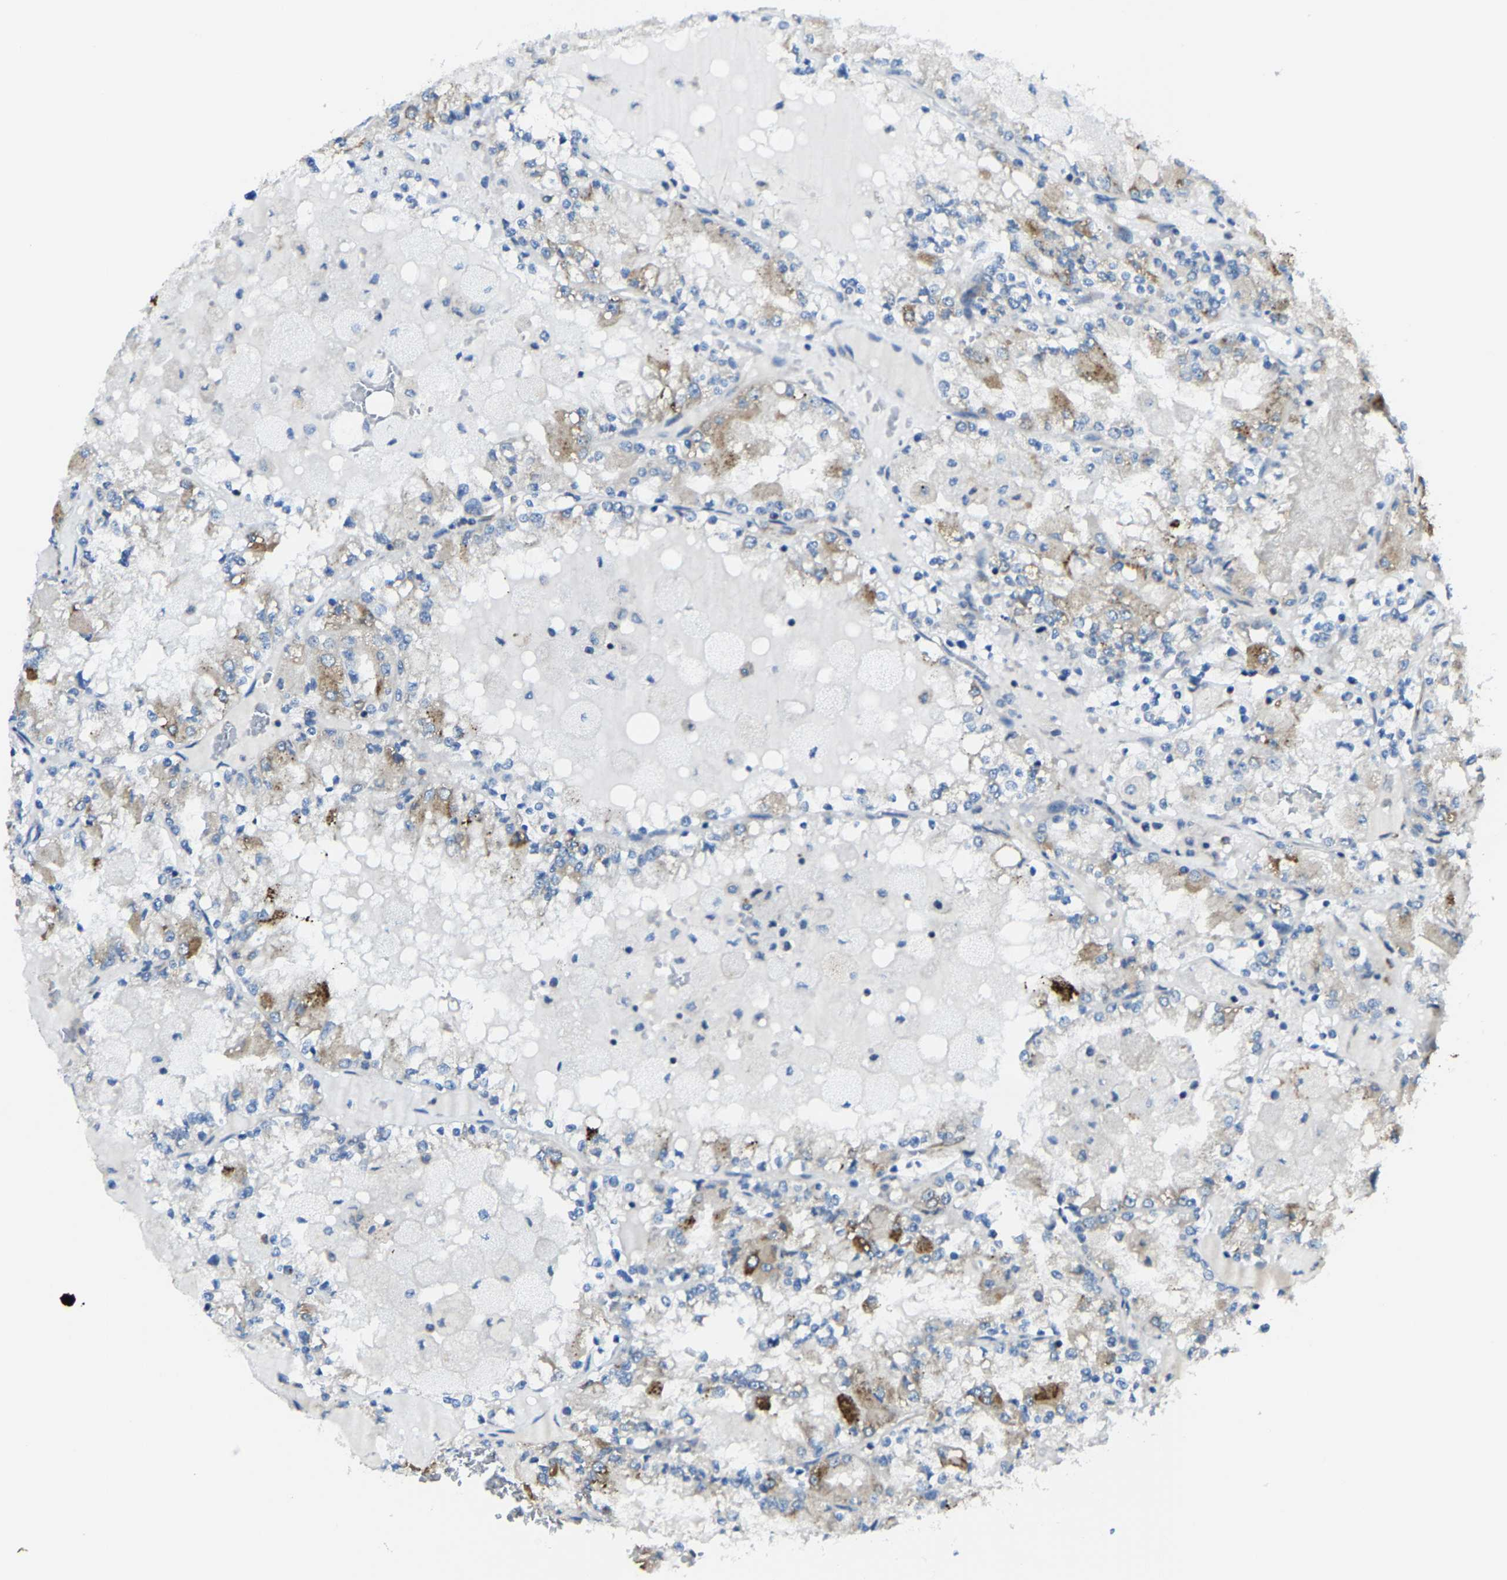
{"staining": {"intensity": "moderate", "quantity": "25%-75%", "location": "cytoplasmic/membranous"}, "tissue": "renal cancer", "cell_type": "Tumor cells", "image_type": "cancer", "snomed": [{"axis": "morphology", "description": "Adenocarcinoma, NOS"}, {"axis": "topography", "description": "Kidney"}], "caption": "DAB immunohistochemical staining of adenocarcinoma (renal) shows moderate cytoplasmic/membranous protein staining in about 25%-75% of tumor cells.", "gene": "G3BP2", "patient": {"sex": "female", "age": 56}}